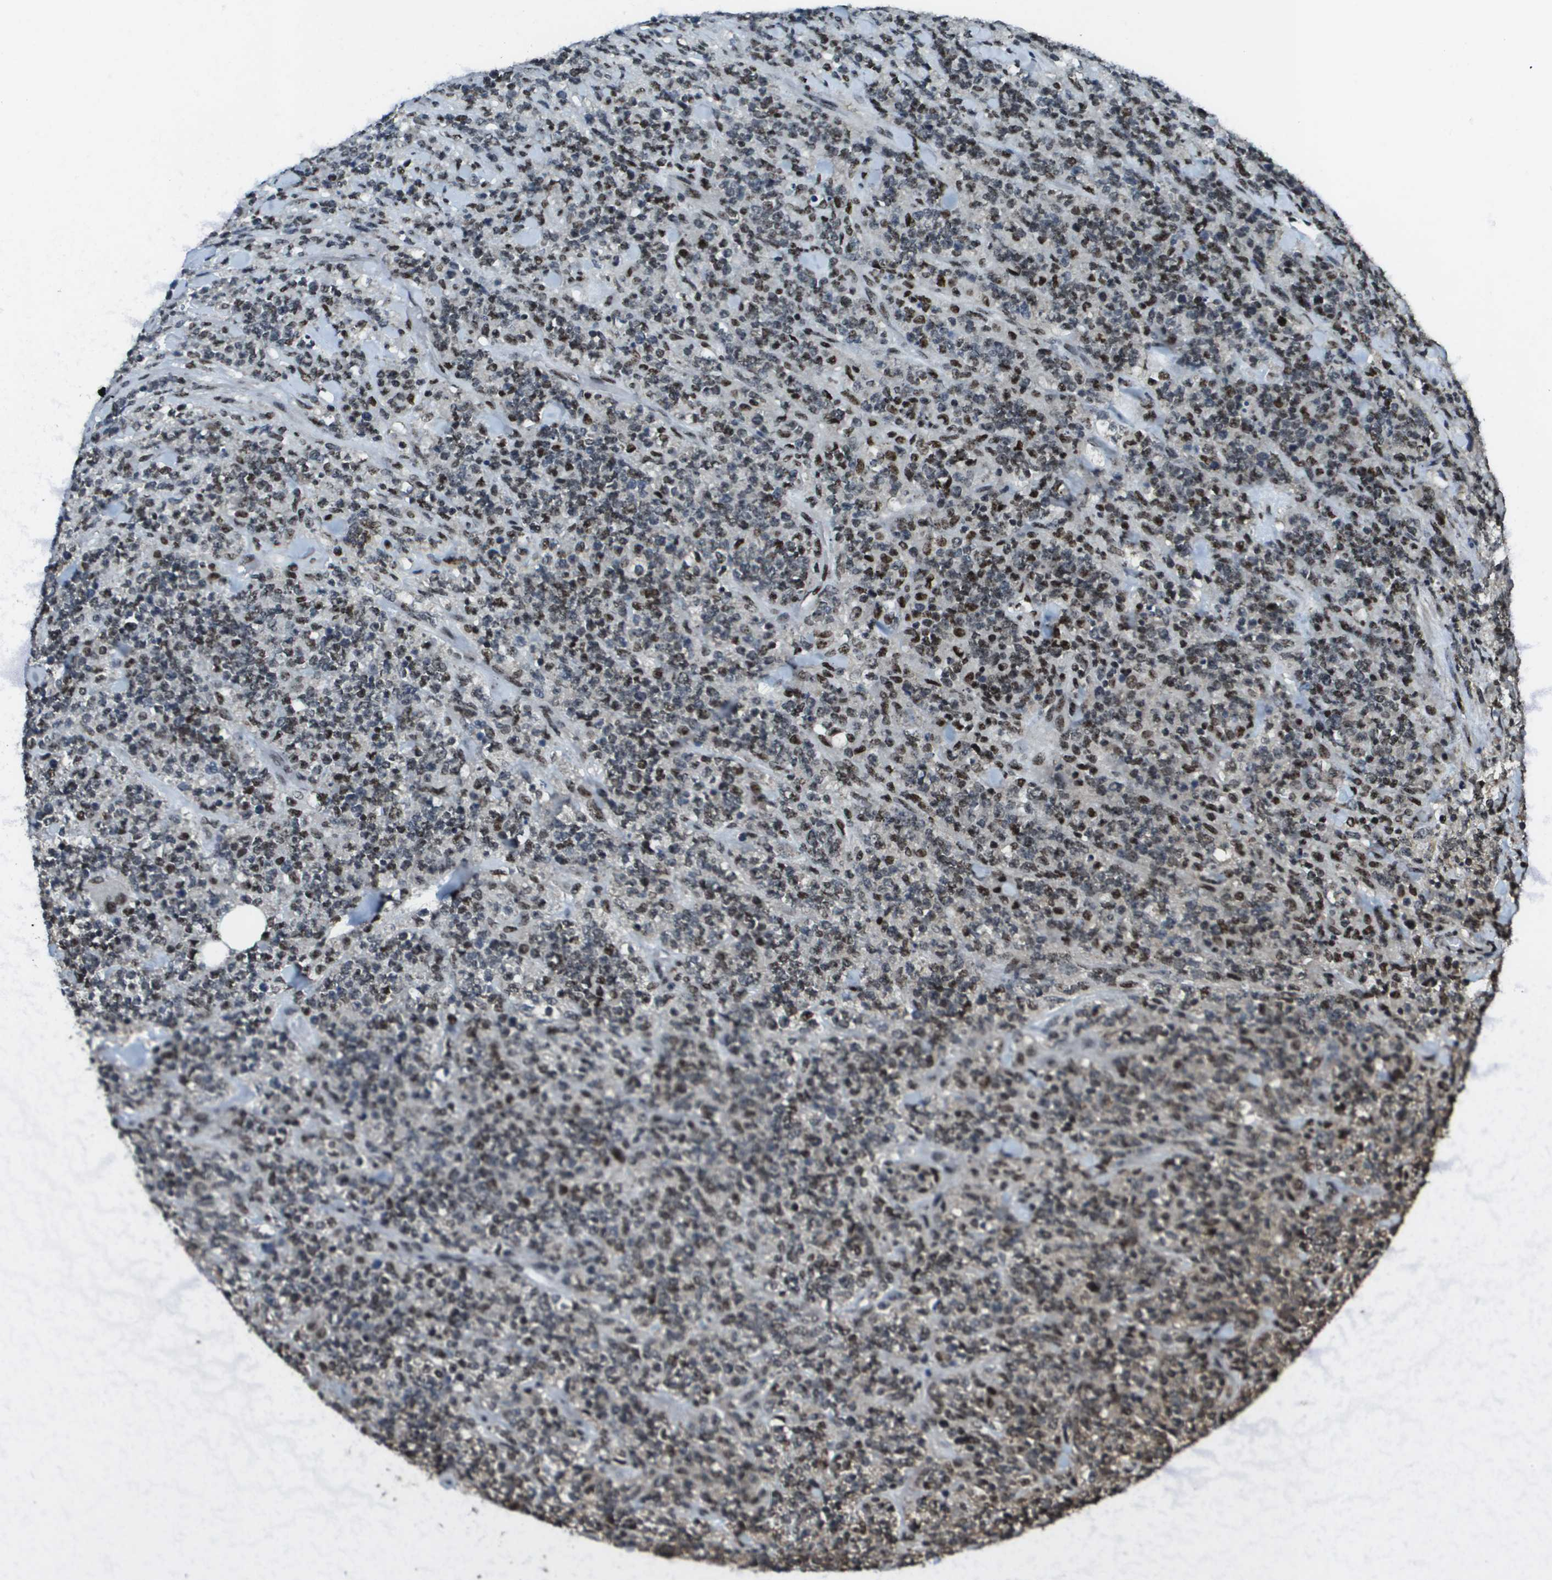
{"staining": {"intensity": "strong", "quantity": "25%-75%", "location": "nuclear"}, "tissue": "lymphoma", "cell_type": "Tumor cells", "image_type": "cancer", "snomed": [{"axis": "morphology", "description": "Malignant lymphoma, non-Hodgkin's type, High grade"}, {"axis": "topography", "description": "Soft tissue"}], "caption": "An immunohistochemistry photomicrograph of tumor tissue is shown. Protein staining in brown shows strong nuclear positivity in lymphoma within tumor cells.", "gene": "SP100", "patient": {"sex": "male", "age": 18}}